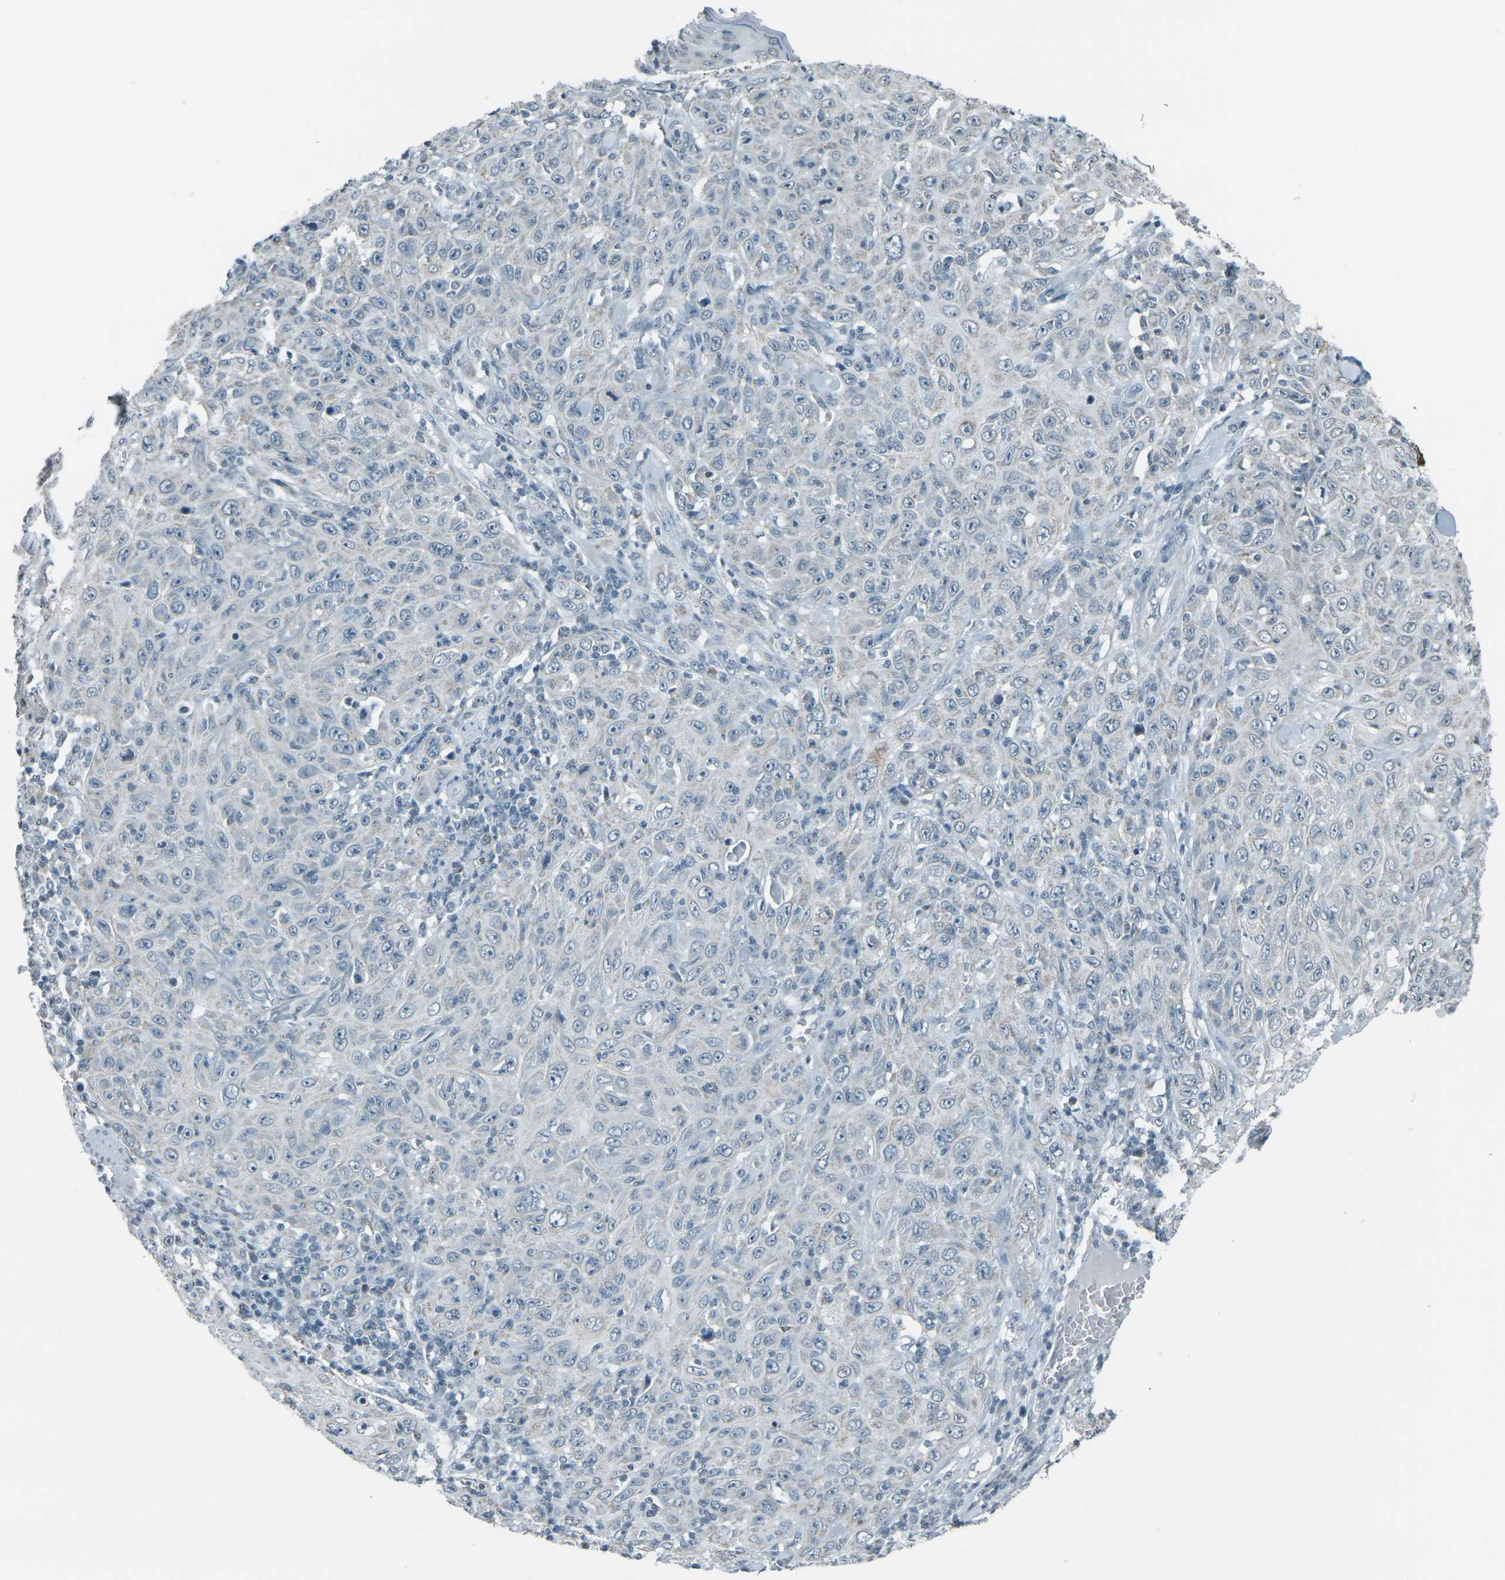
{"staining": {"intensity": "negative", "quantity": "none", "location": "none"}, "tissue": "skin cancer", "cell_type": "Tumor cells", "image_type": "cancer", "snomed": [{"axis": "morphology", "description": "Squamous cell carcinoma, NOS"}, {"axis": "topography", "description": "Skin"}], "caption": "Tumor cells show no significant protein positivity in skin cancer. (DAB immunohistochemistry (IHC) visualized using brightfield microscopy, high magnification).", "gene": "H2BC1", "patient": {"sex": "female", "age": 88}}